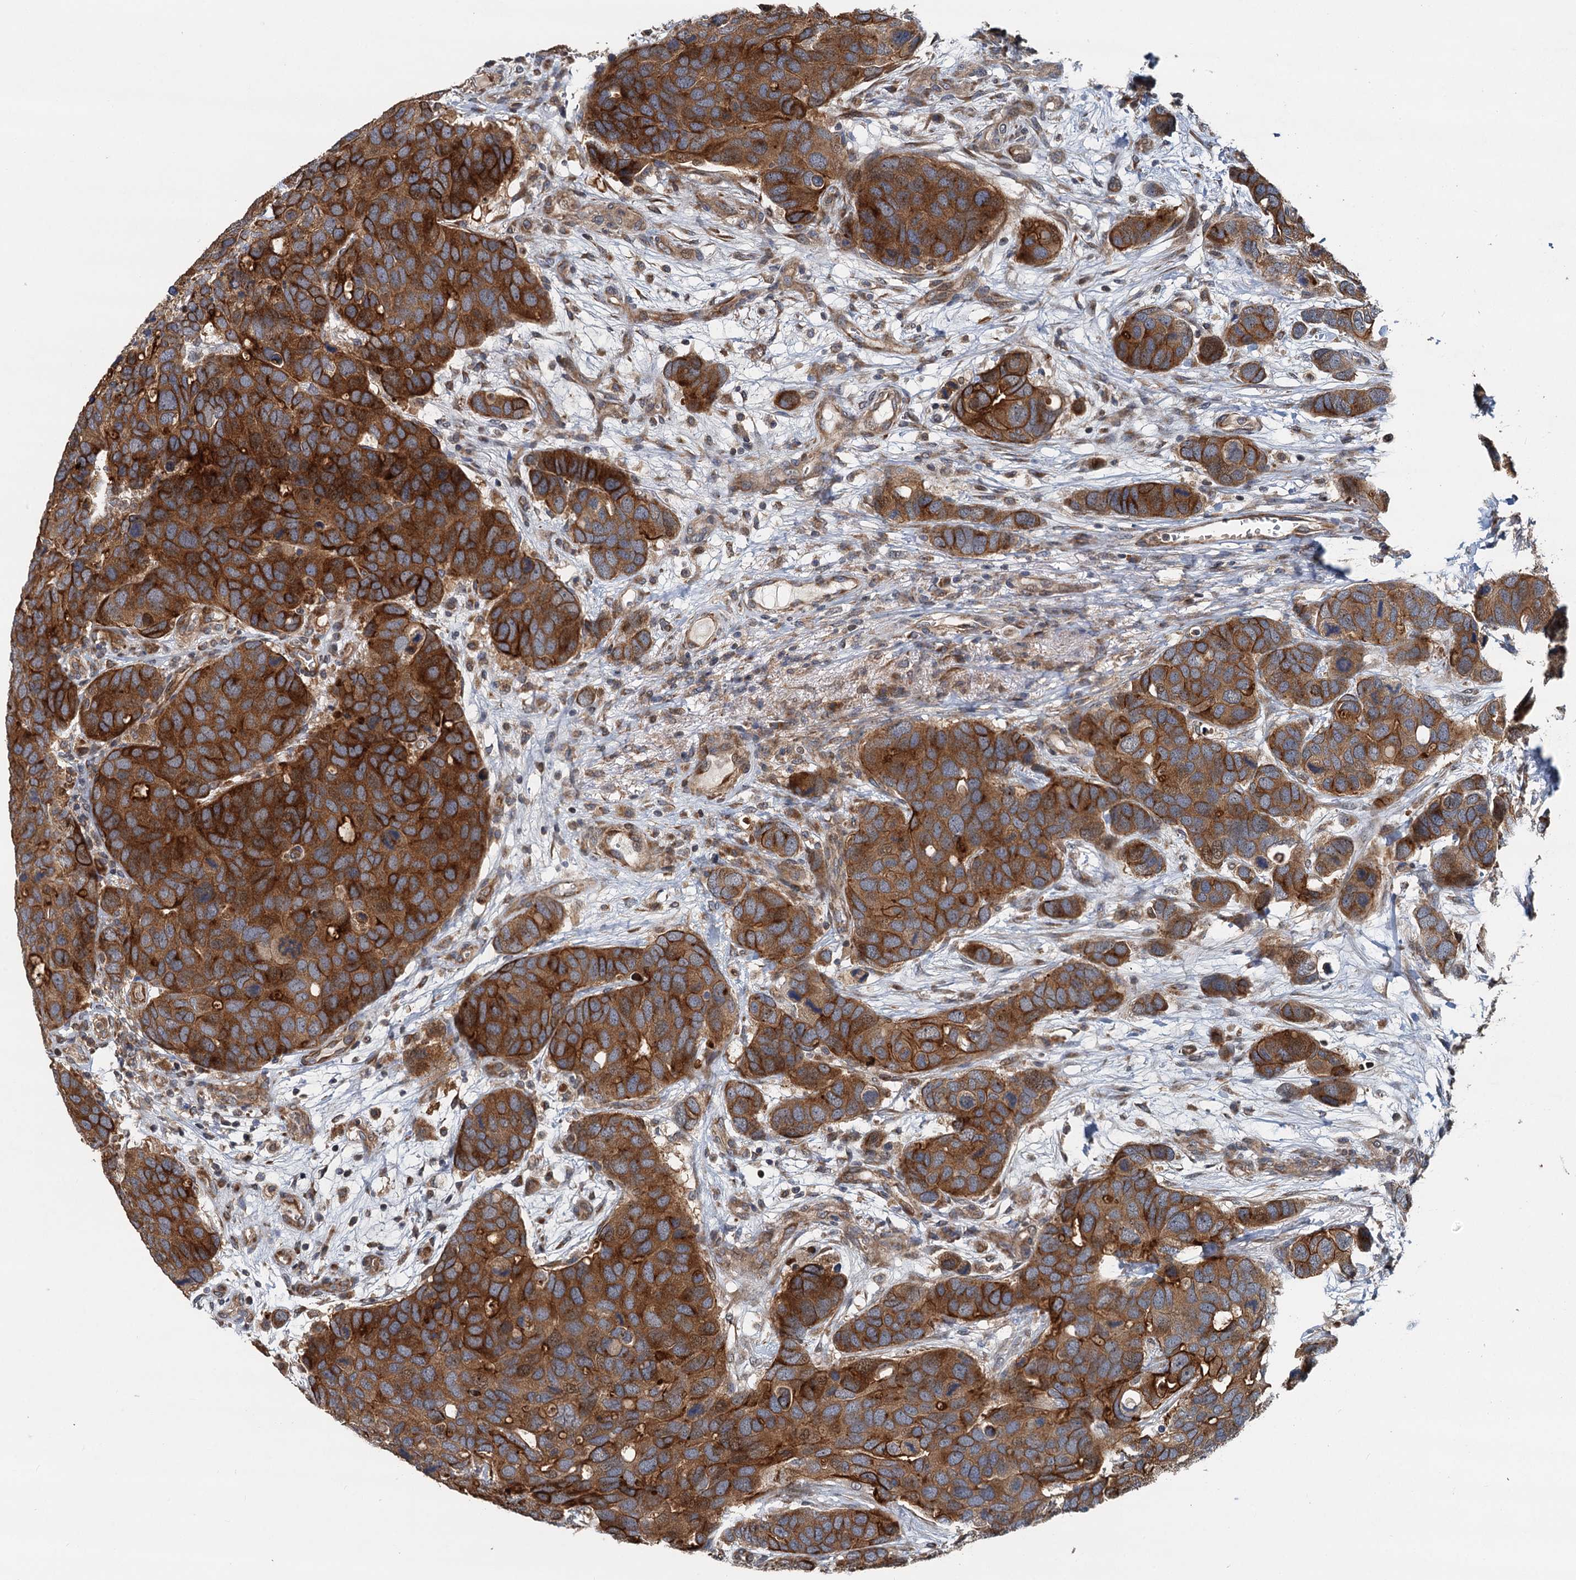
{"staining": {"intensity": "strong", "quantity": "25%-75%", "location": "cytoplasmic/membranous"}, "tissue": "breast cancer", "cell_type": "Tumor cells", "image_type": "cancer", "snomed": [{"axis": "morphology", "description": "Duct carcinoma"}, {"axis": "topography", "description": "Breast"}], "caption": "Immunohistochemical staining of human breast infiltrating ductal carcinoma shows high levels of strong cytoplasmic/membranous expression in about 25%-75% of tumor cells.", "gene": "LRRK2", "patient": {"sex": "female", "age": 83}}